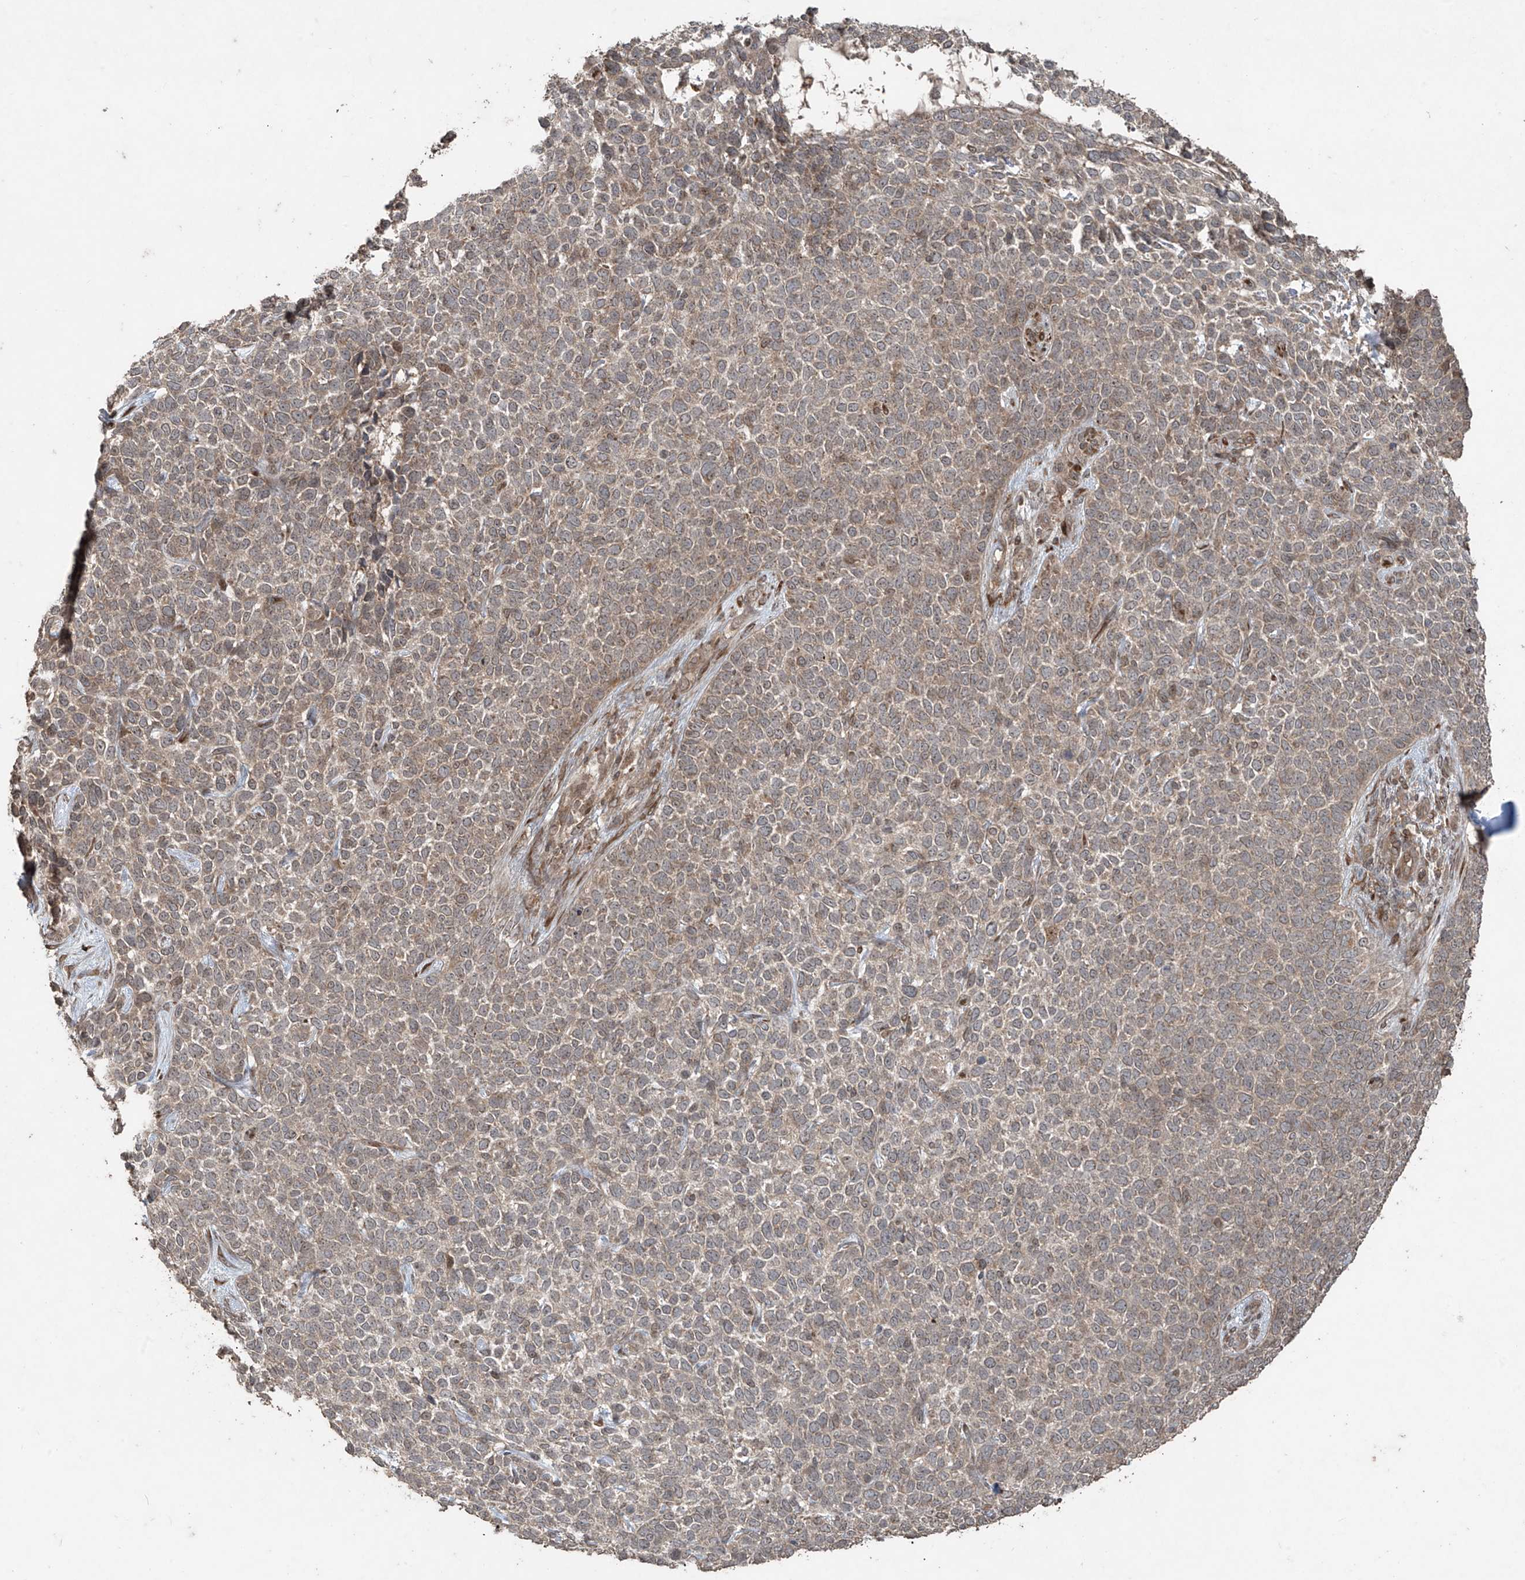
{"staining": {"intensity": "weak", "quantity": "<25%", "location": "cytoplasmic/membranous"}, "tissue": "skin cancer", "cell_type": "Tumor cells", "image_type": "cancer", "snomed": [{"axis": "morphology", "description": "Basal cell carcinoma"}, {"axis": "topography", "description": "Skin"}], "caption": "High magnification brightfield microscopy of skin cancer (basal cell carcinoma) stained with DAB (3,3'-diaminobenzidine) (brown) and counterstained with hematoxylin (blue): tumor cells show no significant staining.", "gene": "PGPEP1", "patient": {"sex": "female", "age": 84}}